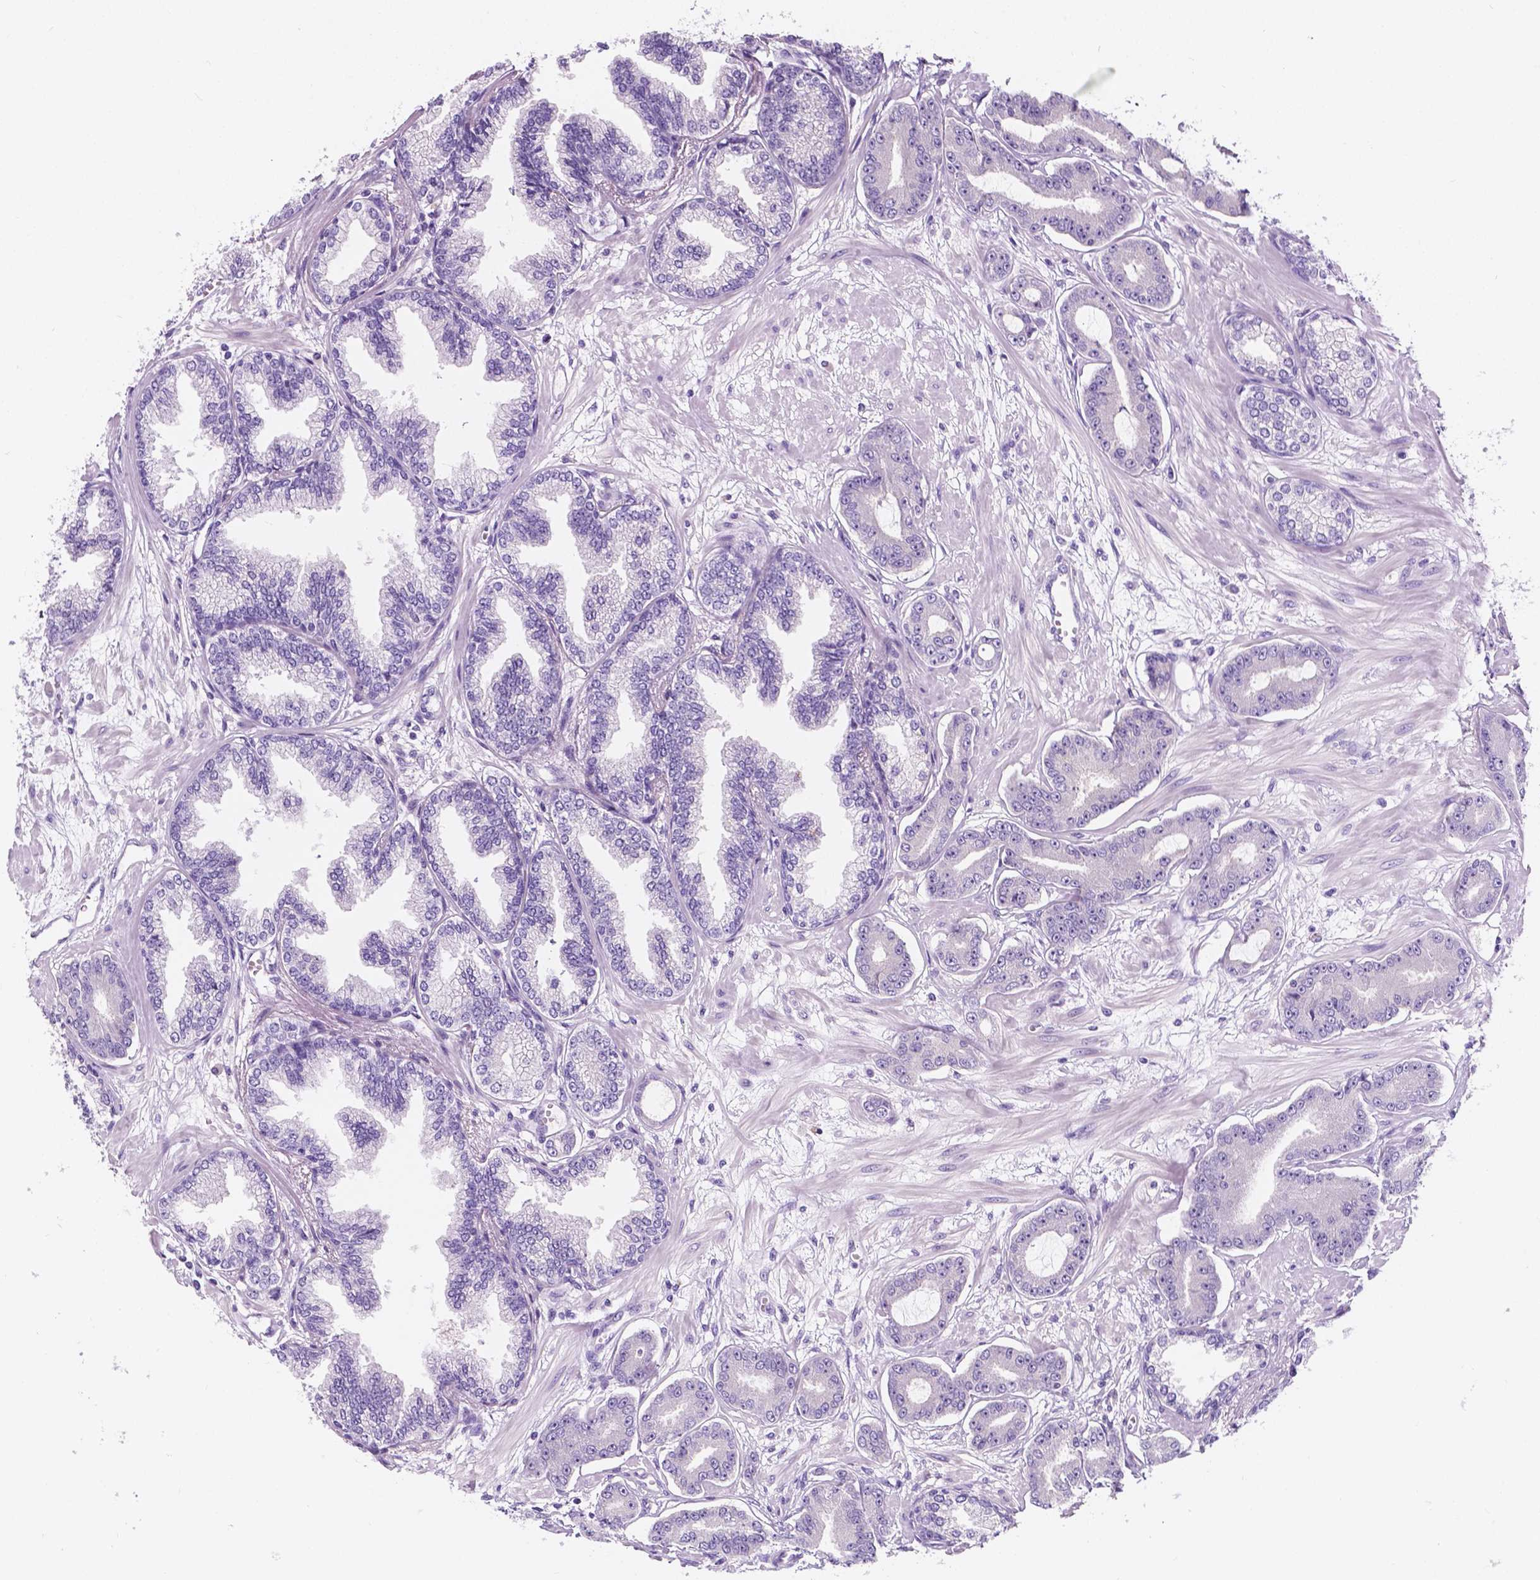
{"staining": {"intensity": "negative", "quantity": "none", "location": "none"}, "tissue": "prostate cancer", "cell_type": "Tumor cells", "image_type": "cancer", "snomed": [{"axis": "morphology", "description": "Adenocarcinoma, Low grade"}, {"axis": "topography", "description": "Prostate"}], "caption": "Low-grade adenocarcinoma (prostate) was stained to show a protein in brown. There is no significant staining in tumor cells. Nuclei are stained in blue.", "gene": "SIRT2", "patient": {"sex": "male", "age": 64}}